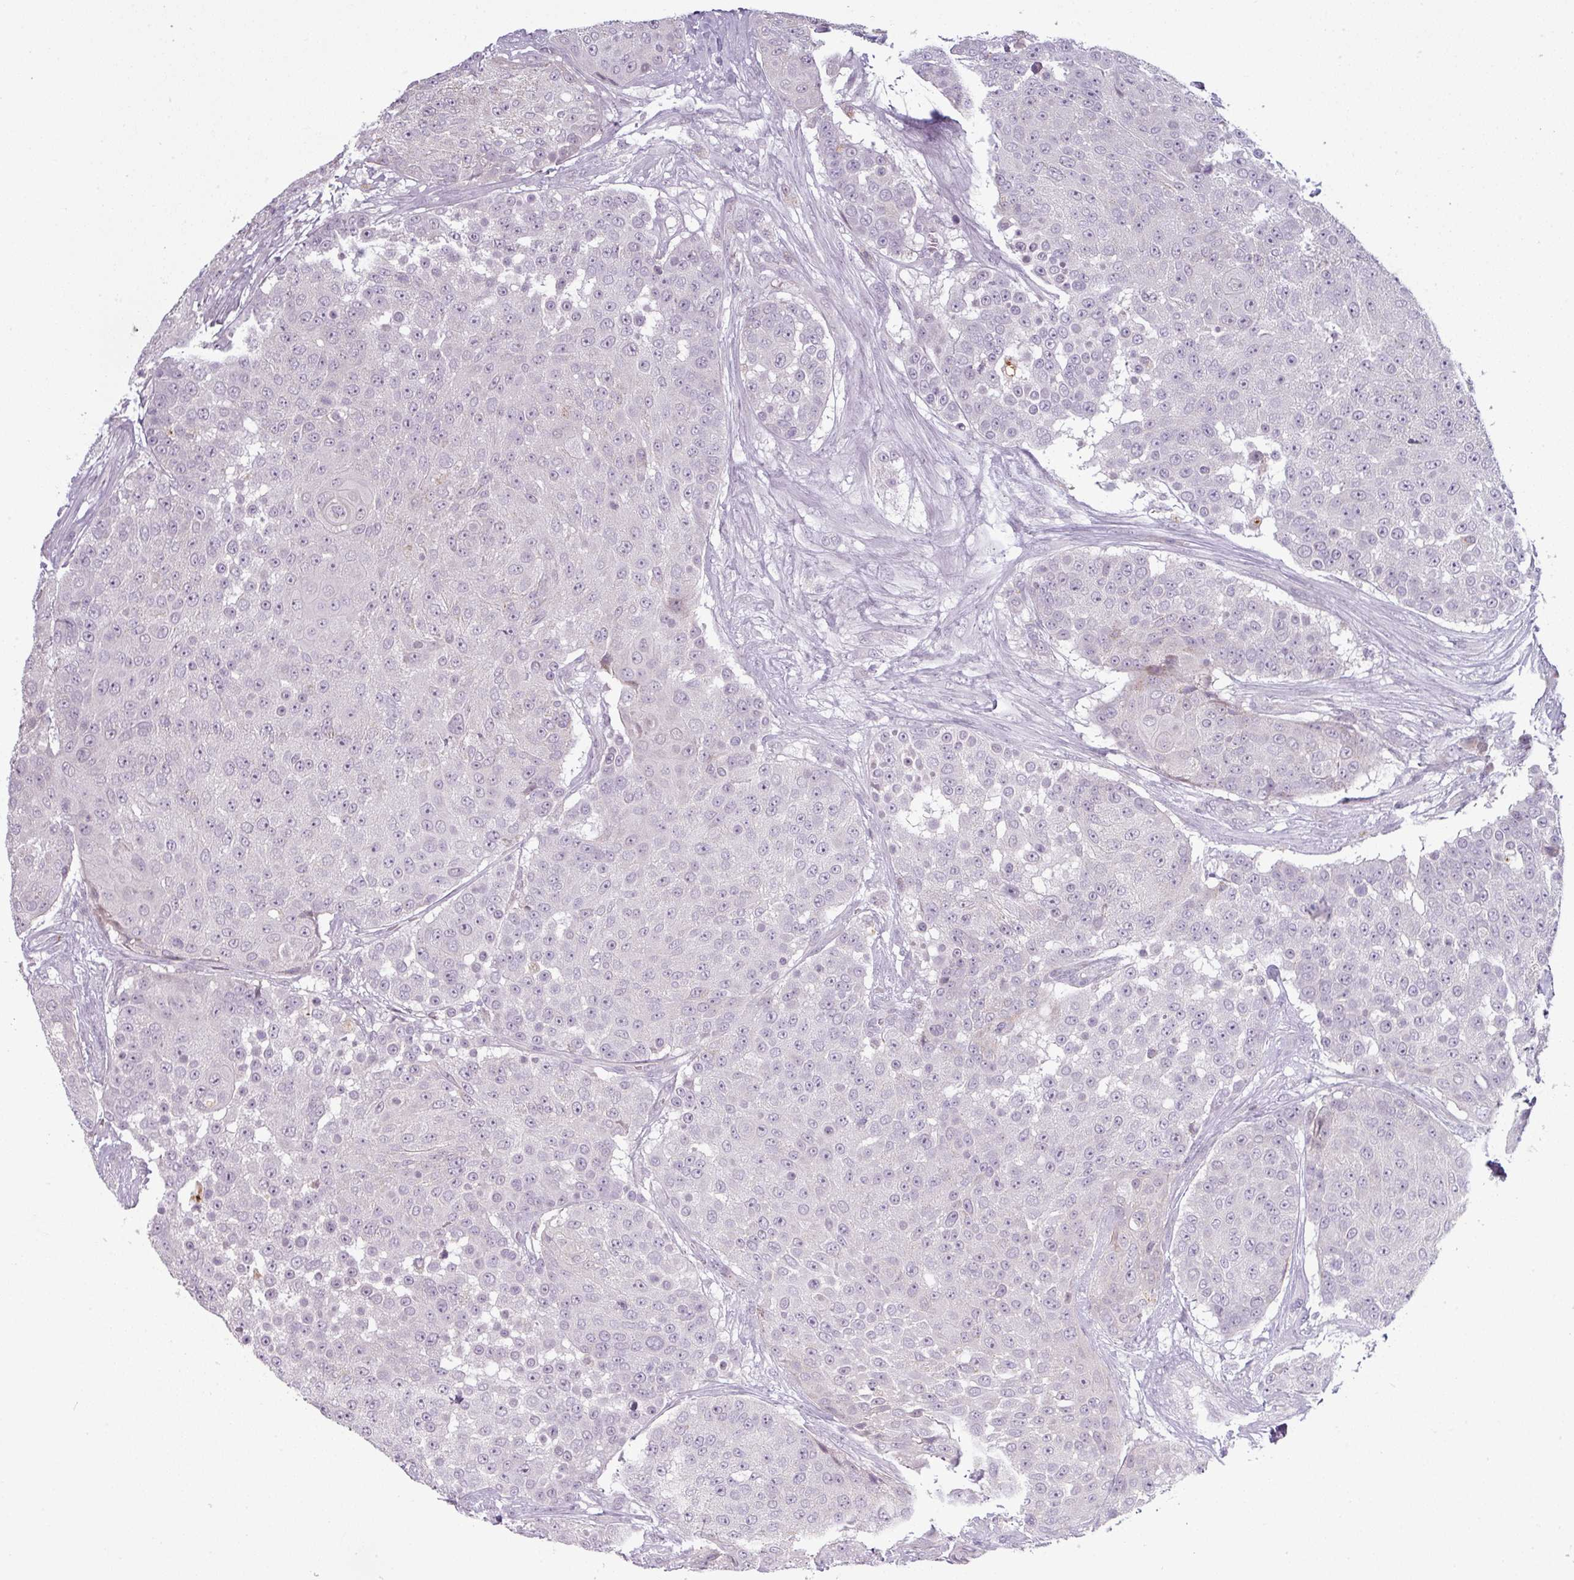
{"staining": {"intensity": "negative", "quantity": "none", "location": "none"}, "tissue": "urothelial cancer", "cell_type": "Tumor cells", "image_type": "cancer", "snomed": [{"axis": "morphology", "description": "Urothelial carcinoma, High grade"}, {"axis": "topography", "description": "Urinary bladder"}], "caption": "Immunohistochemical staining of human high-grade urothelial carcinoma shows no significant staining in tumor cells.", "gene": "C2orf16", "patient": {"sex": "female", "age": 63}}